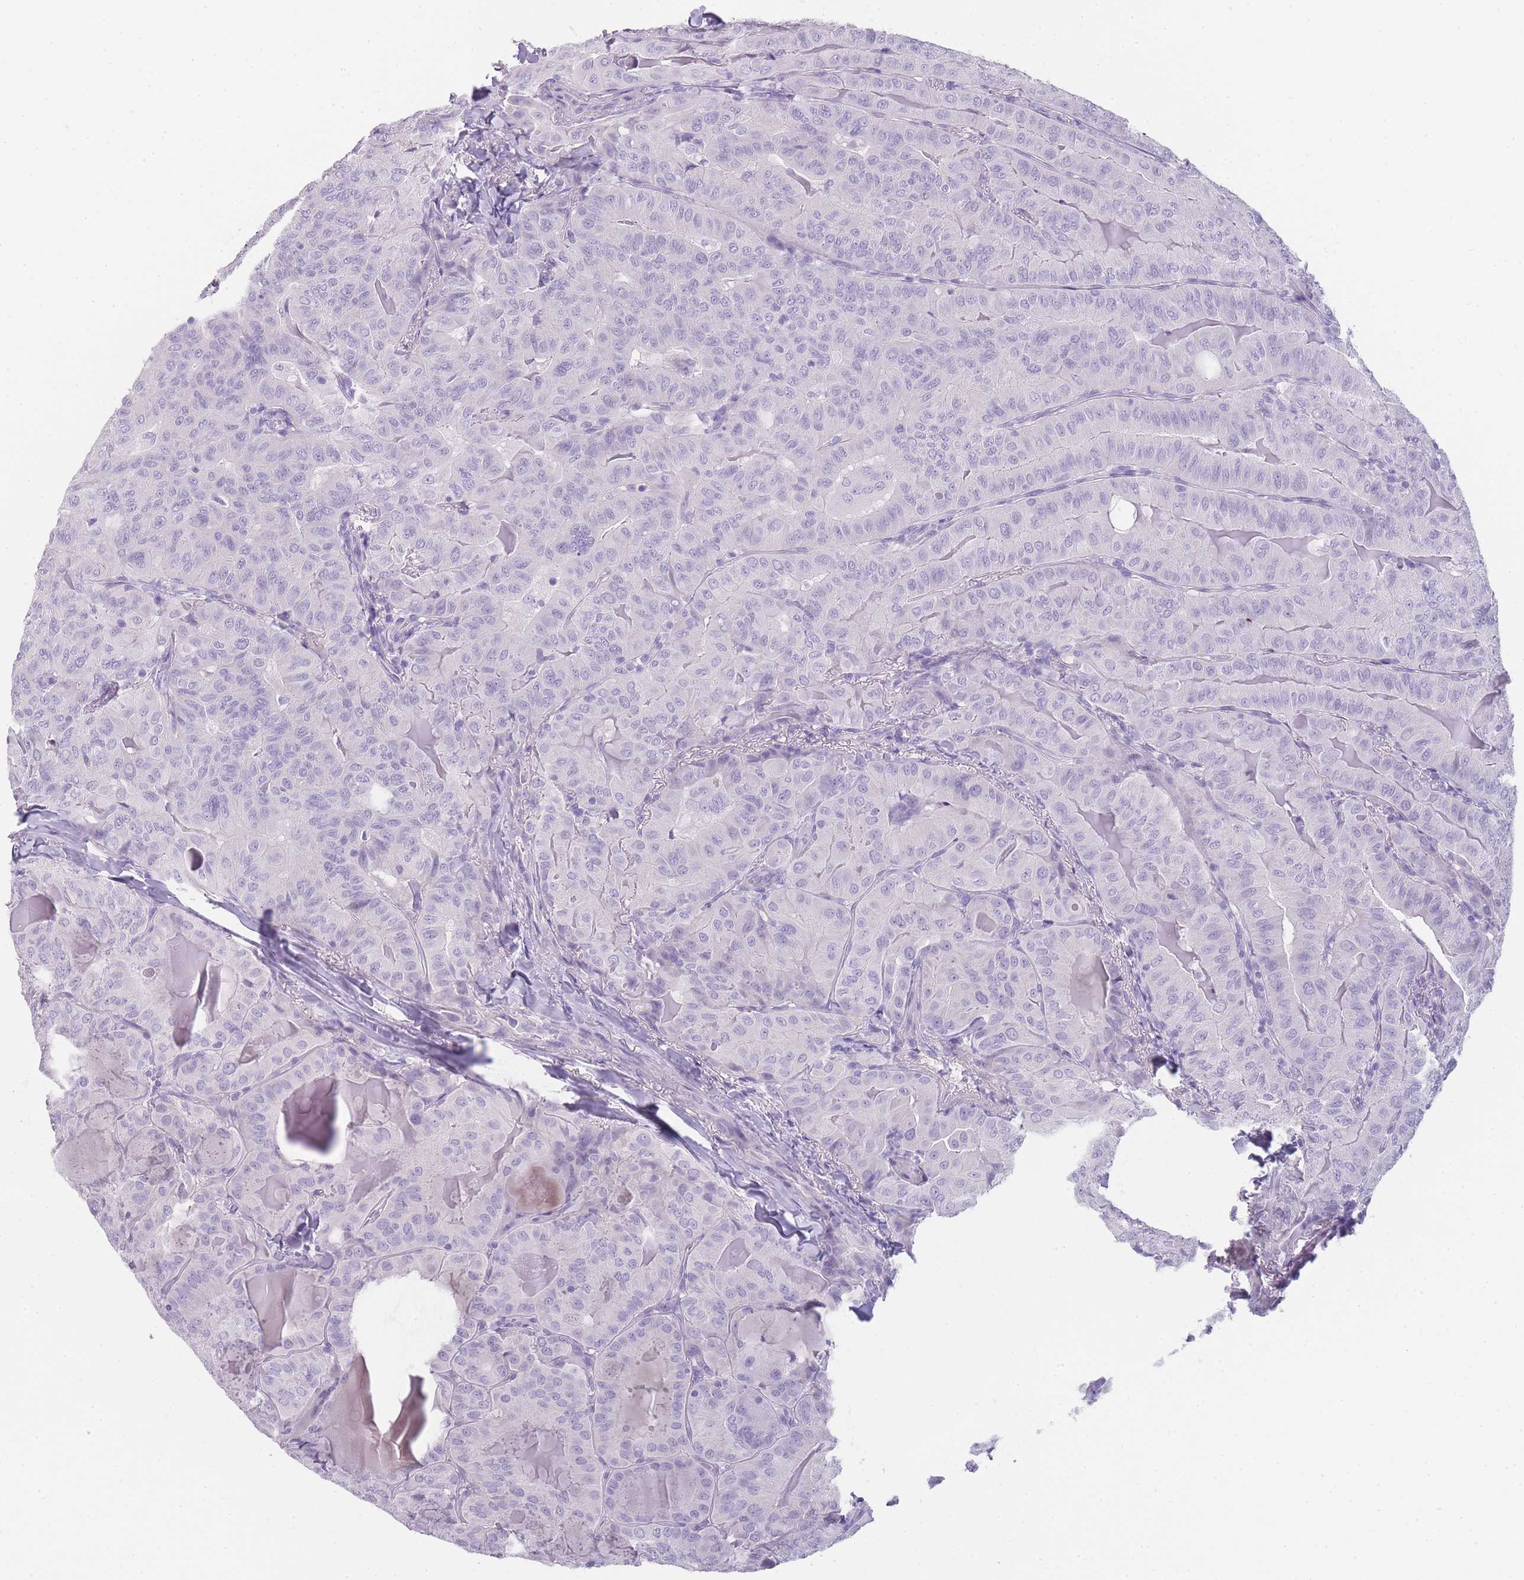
{"staining": {"intensity": "negative", "quantity": "none", "location": "none"}, "tissue": "thyroid cancer", "cell_type": "Tumor cells", "image_type": "cancer", "snomed": [{"axis": "morphology", "description": "Papillary adenocarcinoma, NOS"}, {"axis": "topography", "description": "Thyroid gland"}], "caption": "Tumor cells show no significant protein expression in thyroid cancer (papillary adenocarcinoma).", "gene": "TCP11", "patient": {"sex": "female", "age": 68}}